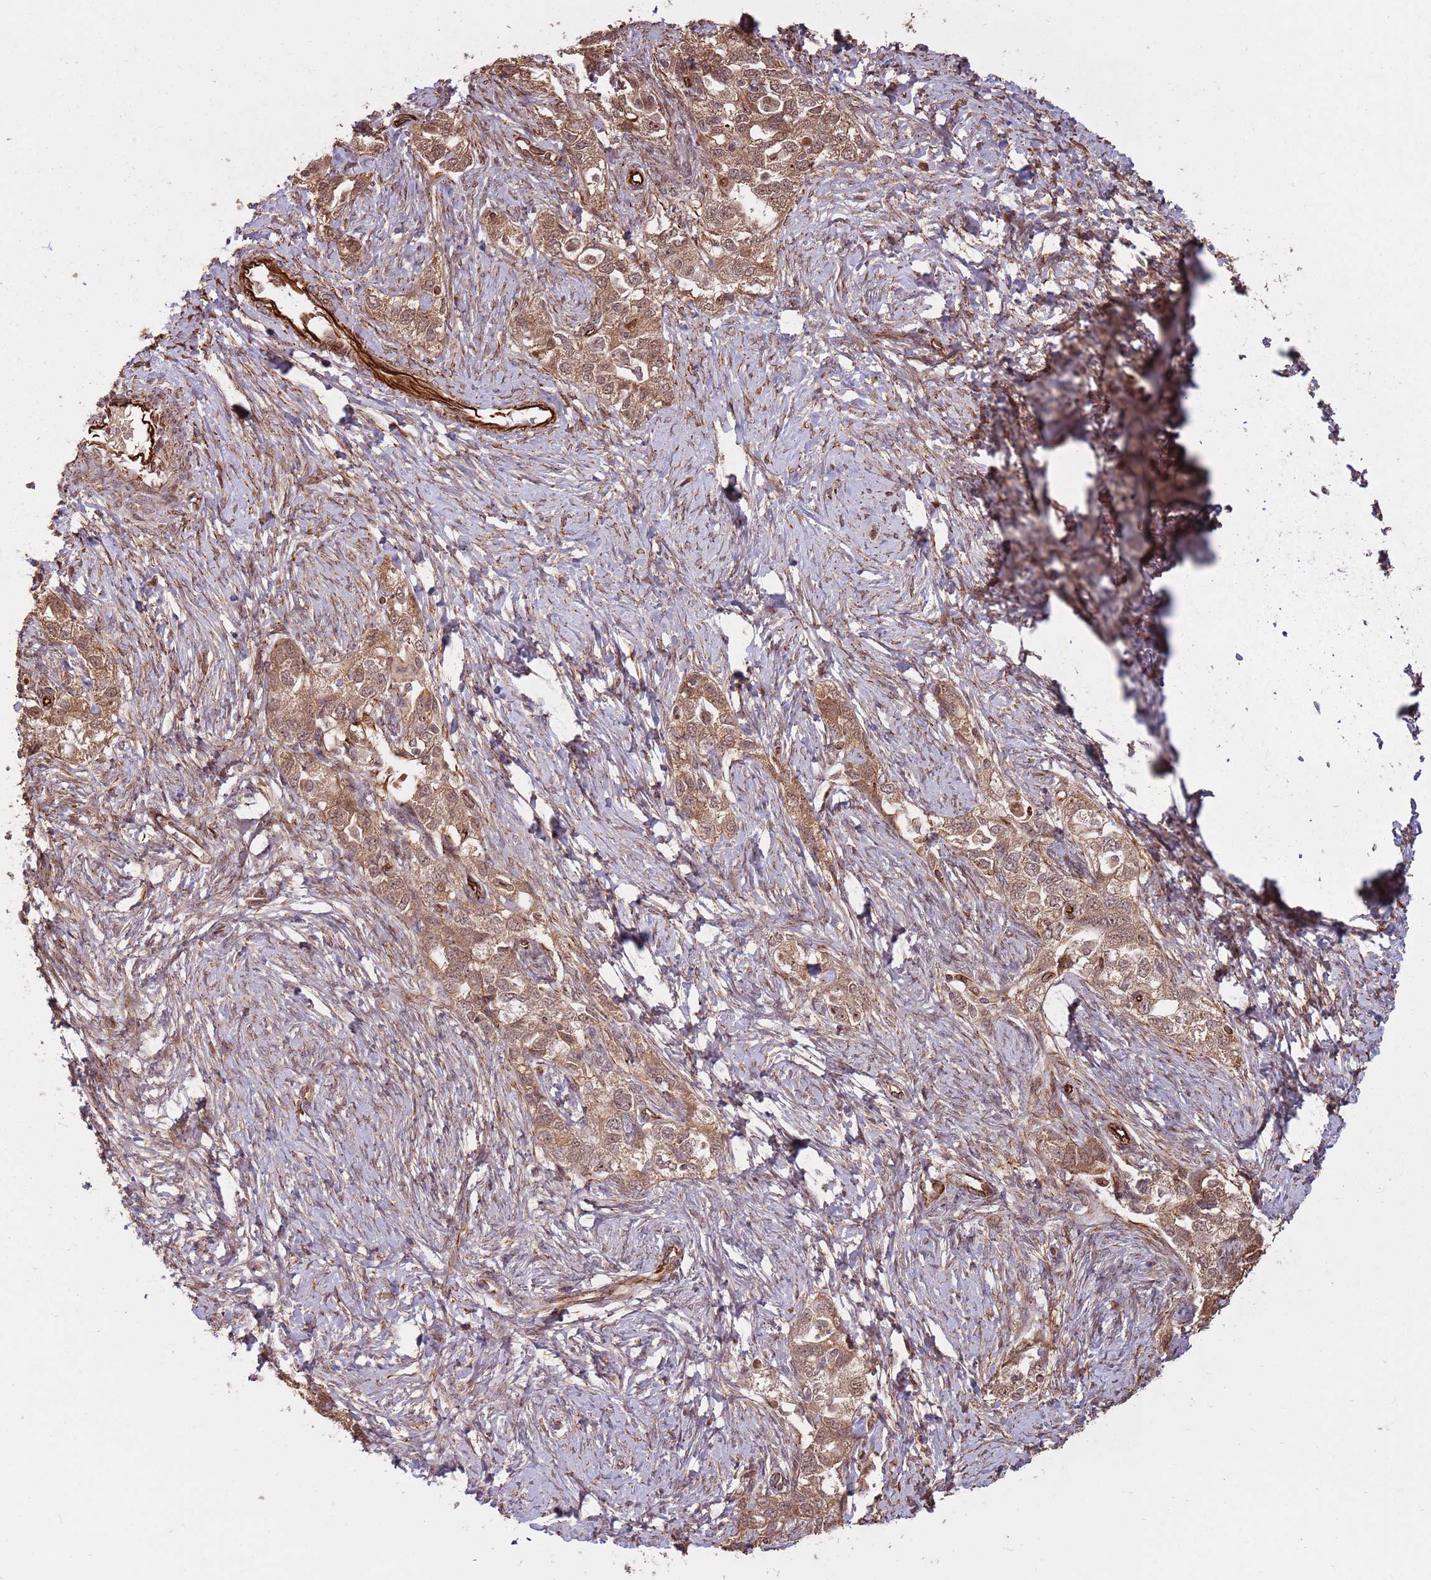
{"staining": {"intensity": "moderate", "quantity": ">75%", "location": "cytoplasmic/membranous,nuclear"}, "tissue": "ovarian cancer", "cell_type": "Tumor cells", "image_type": "cancer", "snomed": [{"axis": "morphology", "description": "Carcinoma, NOS"}, {"axis": "morphology", "description": "Cystadenocarcinoma, serous, NOS"}, {"axis": "topography", "description": "Ovary"}], "caption": "IHC image of ovarian serous cystadenocarcinoma stained for a protein (brown), which demonstrates medium levels of moderate cytoplasmic/membranous and nuclear positivity in about >75% of tumor cells.", "gene": "ADAMTS3", "patient": {"sex": "female", "age": 69}}